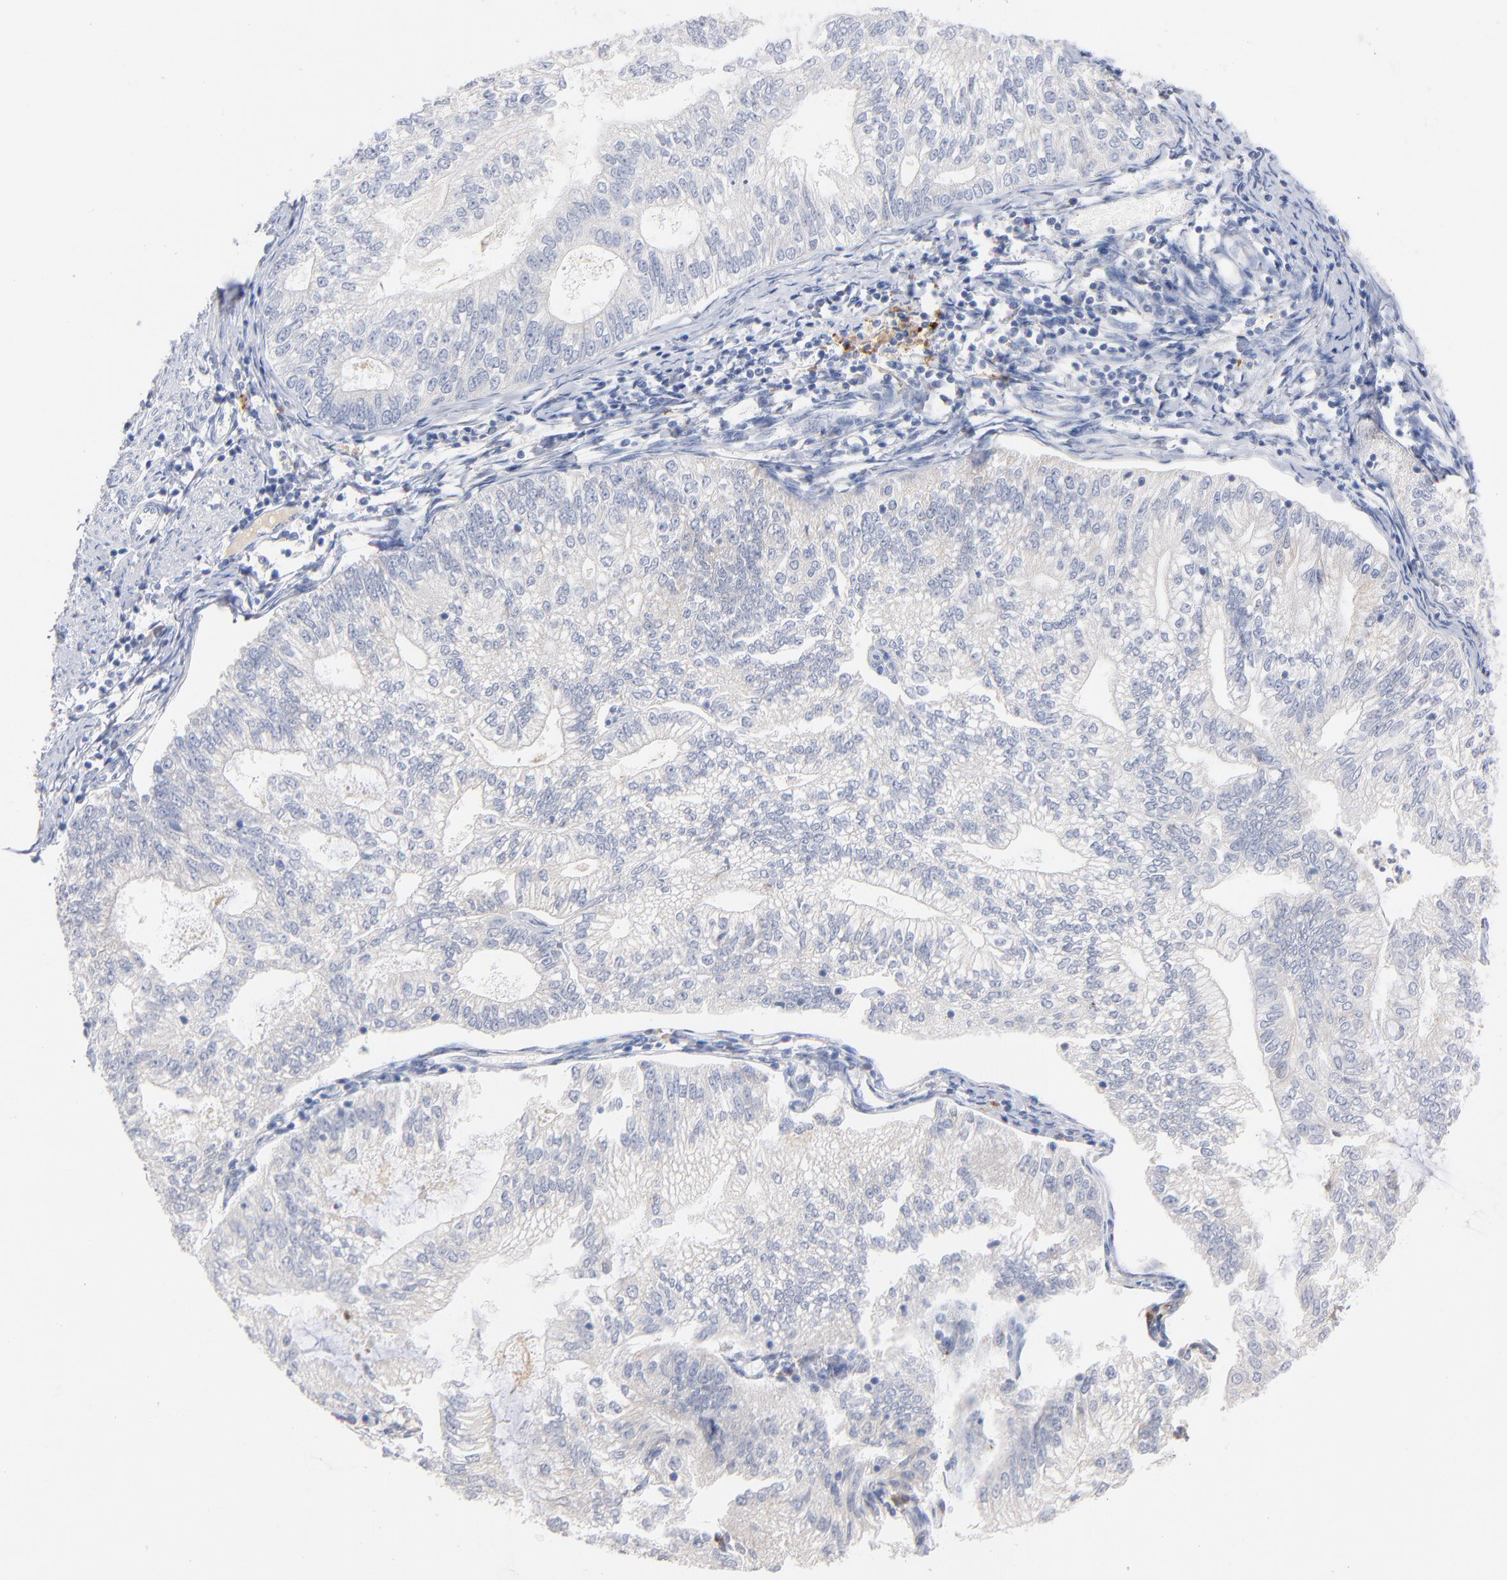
{"staining": {"intensity": "negative", "quantity": "none", "location": "none"}, "tissue": "endometrial cancer", "cell_type": "Tumor cells", "image_type": "cancer", "snomed": [{"axis": "morphology", "description": "Adenocarcinoma, NOS"}, {"axis": "topography", "description": "Endometrium"}], "caption": "Tumor cells show no significant protein expression in endometrial cancer (adenocarcinoma).", "gene": "F12", "patient": {"sex": "female", "age": 69}}